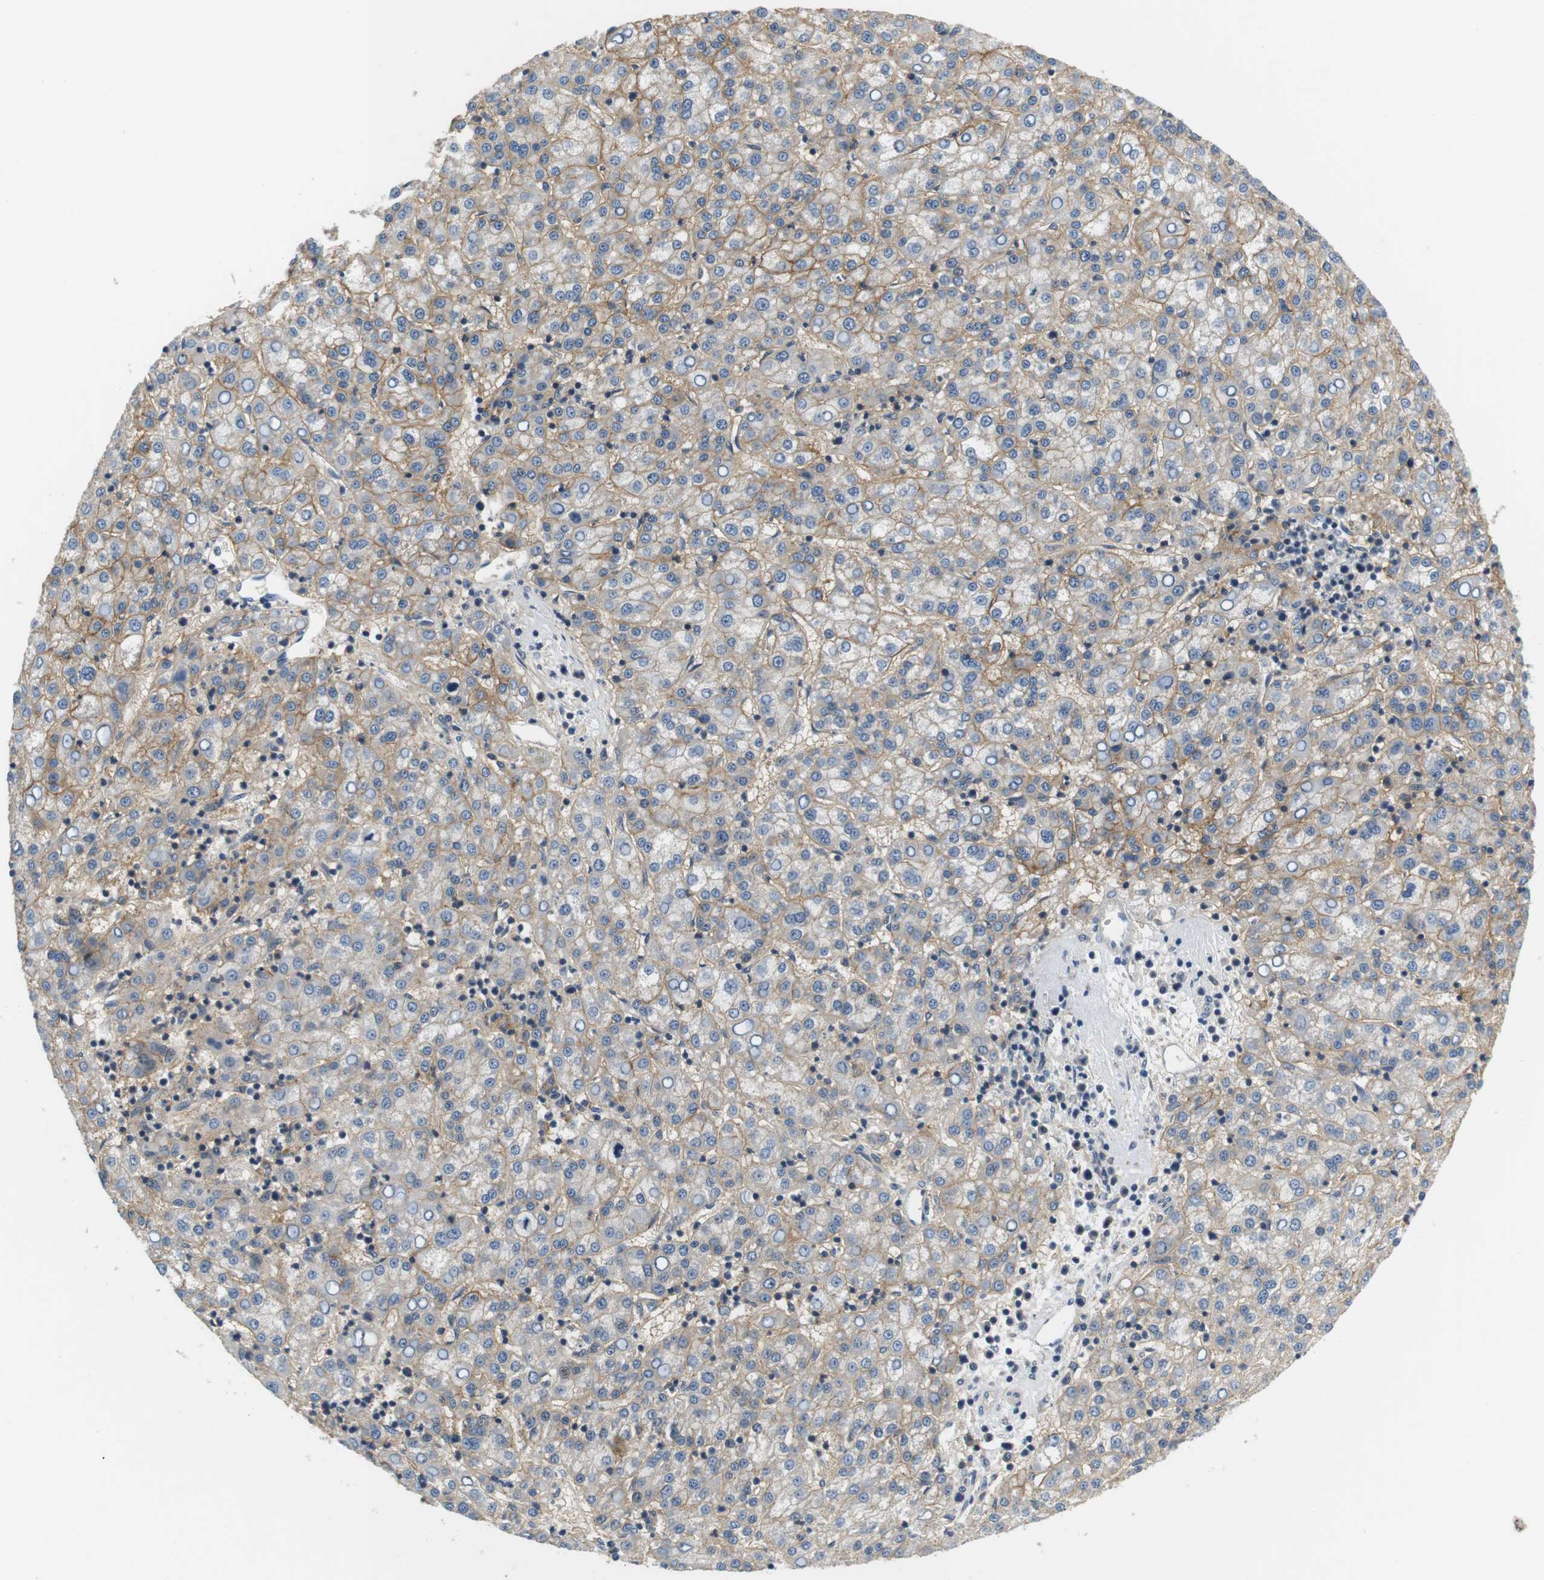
{"staining": {"intensity": "weak", "quantity": "25%-75%", "location": "cytoplasmic/membranous"}, "tissue": "liver cancer", "cell_type": "Tumor cells", "image_type": "cancer", "snomed": [{"axis": "morphology", "description": "Carcinoma, Hepatocellular, NOS"}, {"axis": "topography", "description": "Liver"}], "caption": "Liver cancer (hepatocellular carcinoma) stained for a protein (brown) shows weak cytoplasmic/membranous positive positivity in approximately 25%-75% of tumor cells.", "gene": "SLC30A1", "patient": {"sex": "female", "age": 58}}